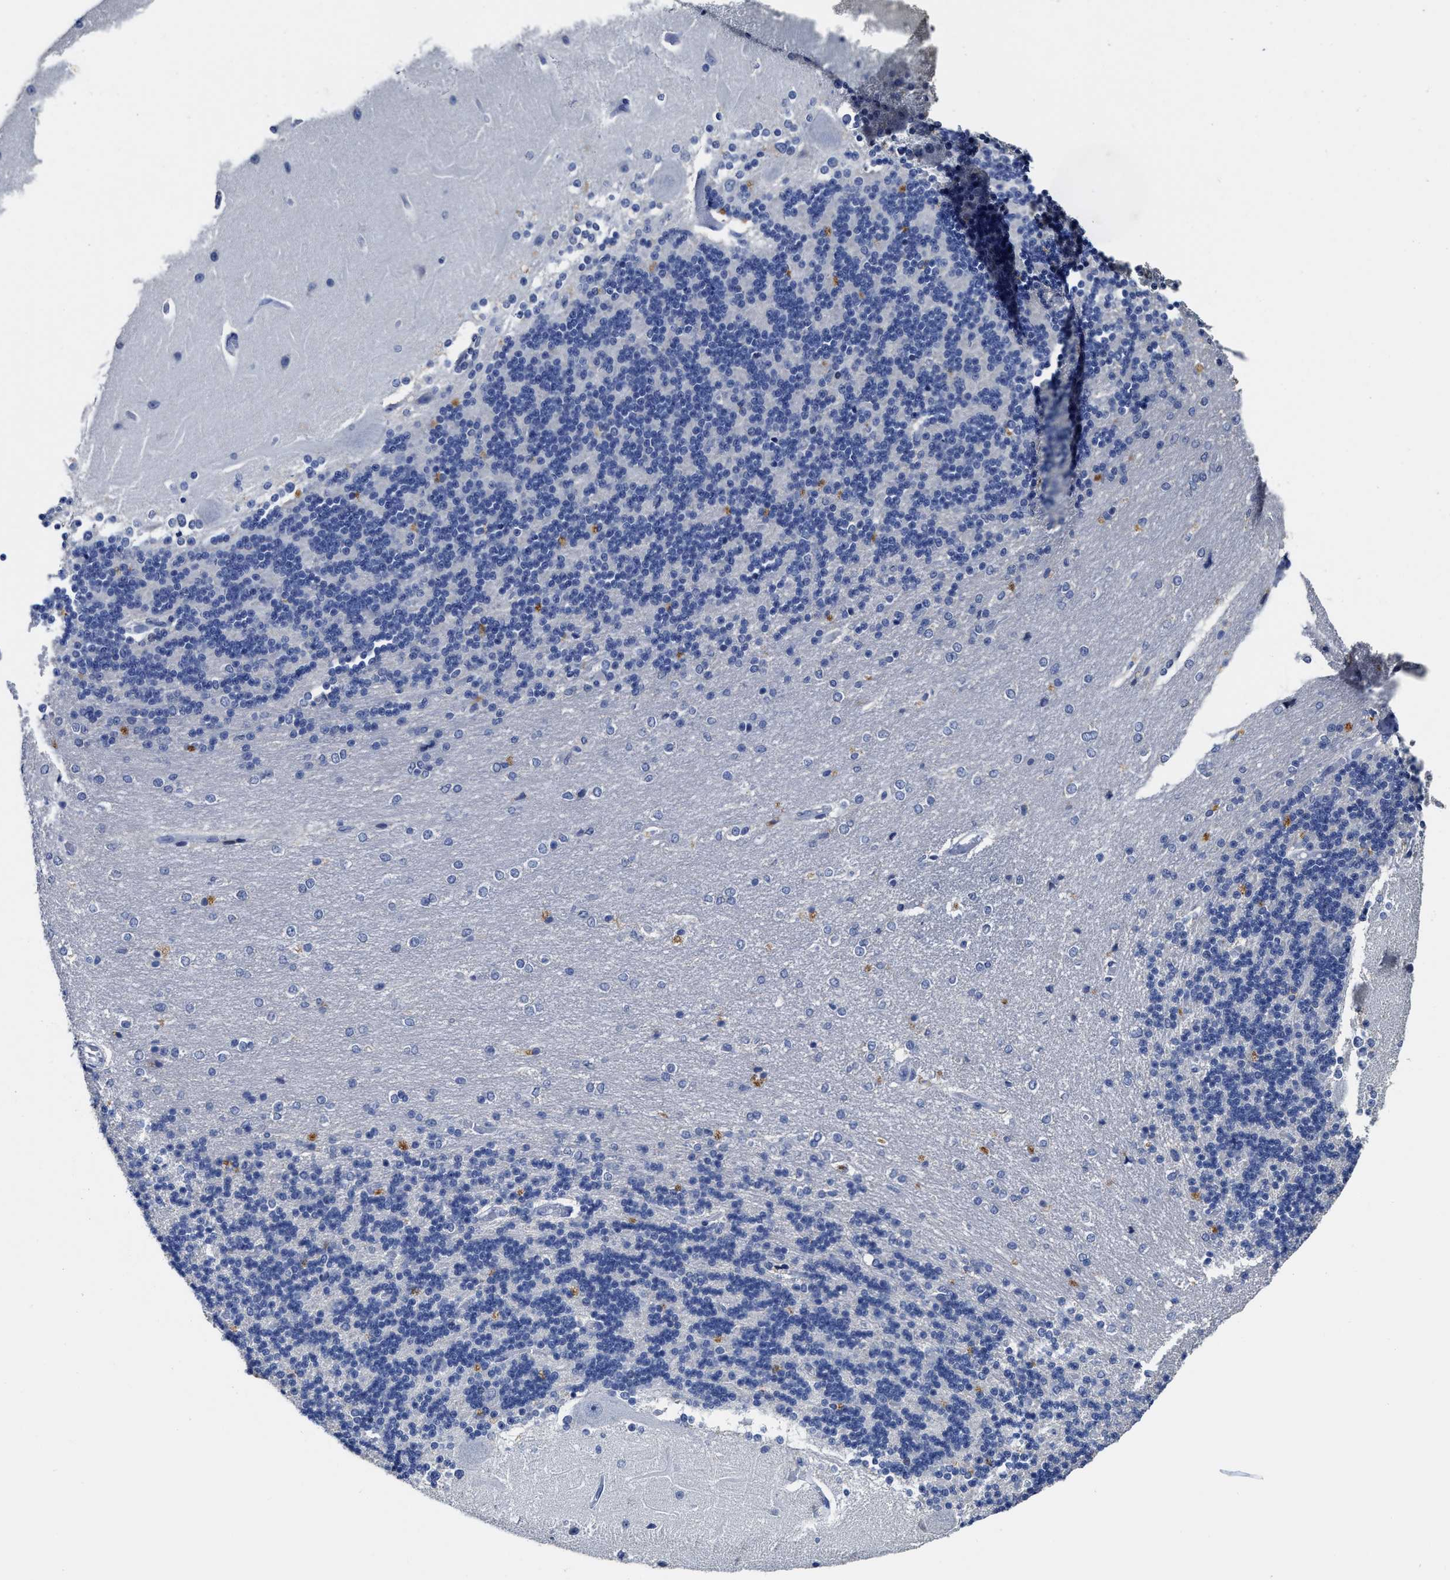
{"staining": {"intensity": "negative", "quantity": "none", "location": "none"}, "tissue": "cerebellum", "cell_type": "Cells in granular layer", "image_type": "normal", "snomed": [{"axis": "morphology", "description": "Normal tissue, NOS"}, {"axis": "topography", "description": "Cerebellum"}], "caption": "Immunohistochemistry image of benign cerebellum stained for a protein (brown), which shows no positivity in cells in granular layer. Brightfield microscopy of immunohistochemistry (IHC) stained with DAB (brown) and hematoxylin (blue), captured at high magnification.", "gene": "ZFAT", "patient": {"sex": "female", "age": 54}}